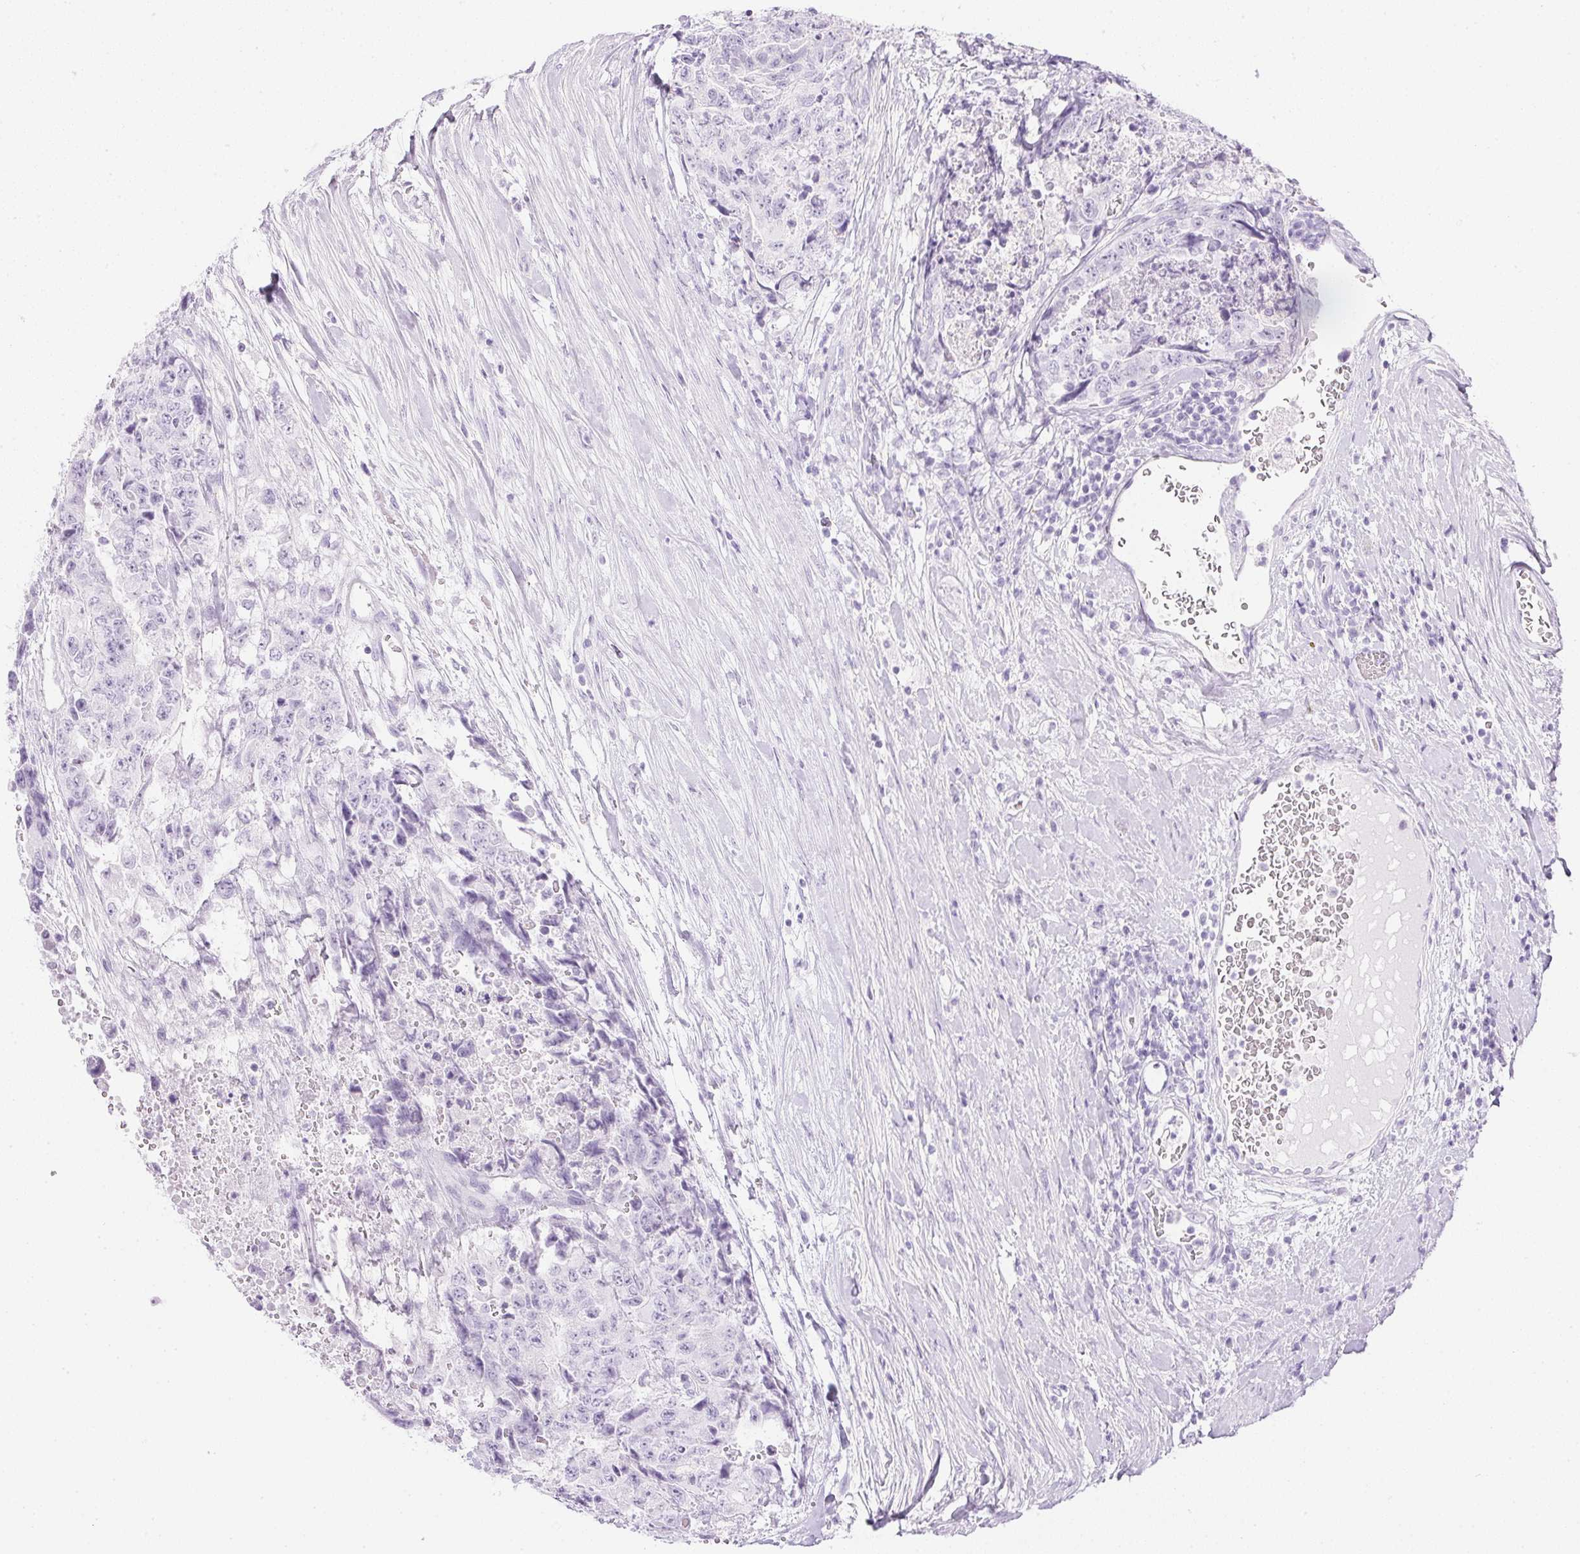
{"staining": {"intensity": "negative", "quantity": "none", "location": "none"}, "tissue": "testis cancer", "cell_type": "Tumor cells", "image_type": "cancer", "snomed": [{"axis": "morphology", "description": "Carcinoma, Embryonal, NOS"}, {"axis": "topography", "description": "Testis"}], "caption": "Immunohistochemical staining of testis cancer displays no significant expression in tumor cells. (Stains: DAB immunohistochemistry (IHC) with hematoxylin counter stain, Microscopy: brightfield microscopy at high magnification).", "gene": "CPB1", "patient": {"sex": "male", "age": 24}}